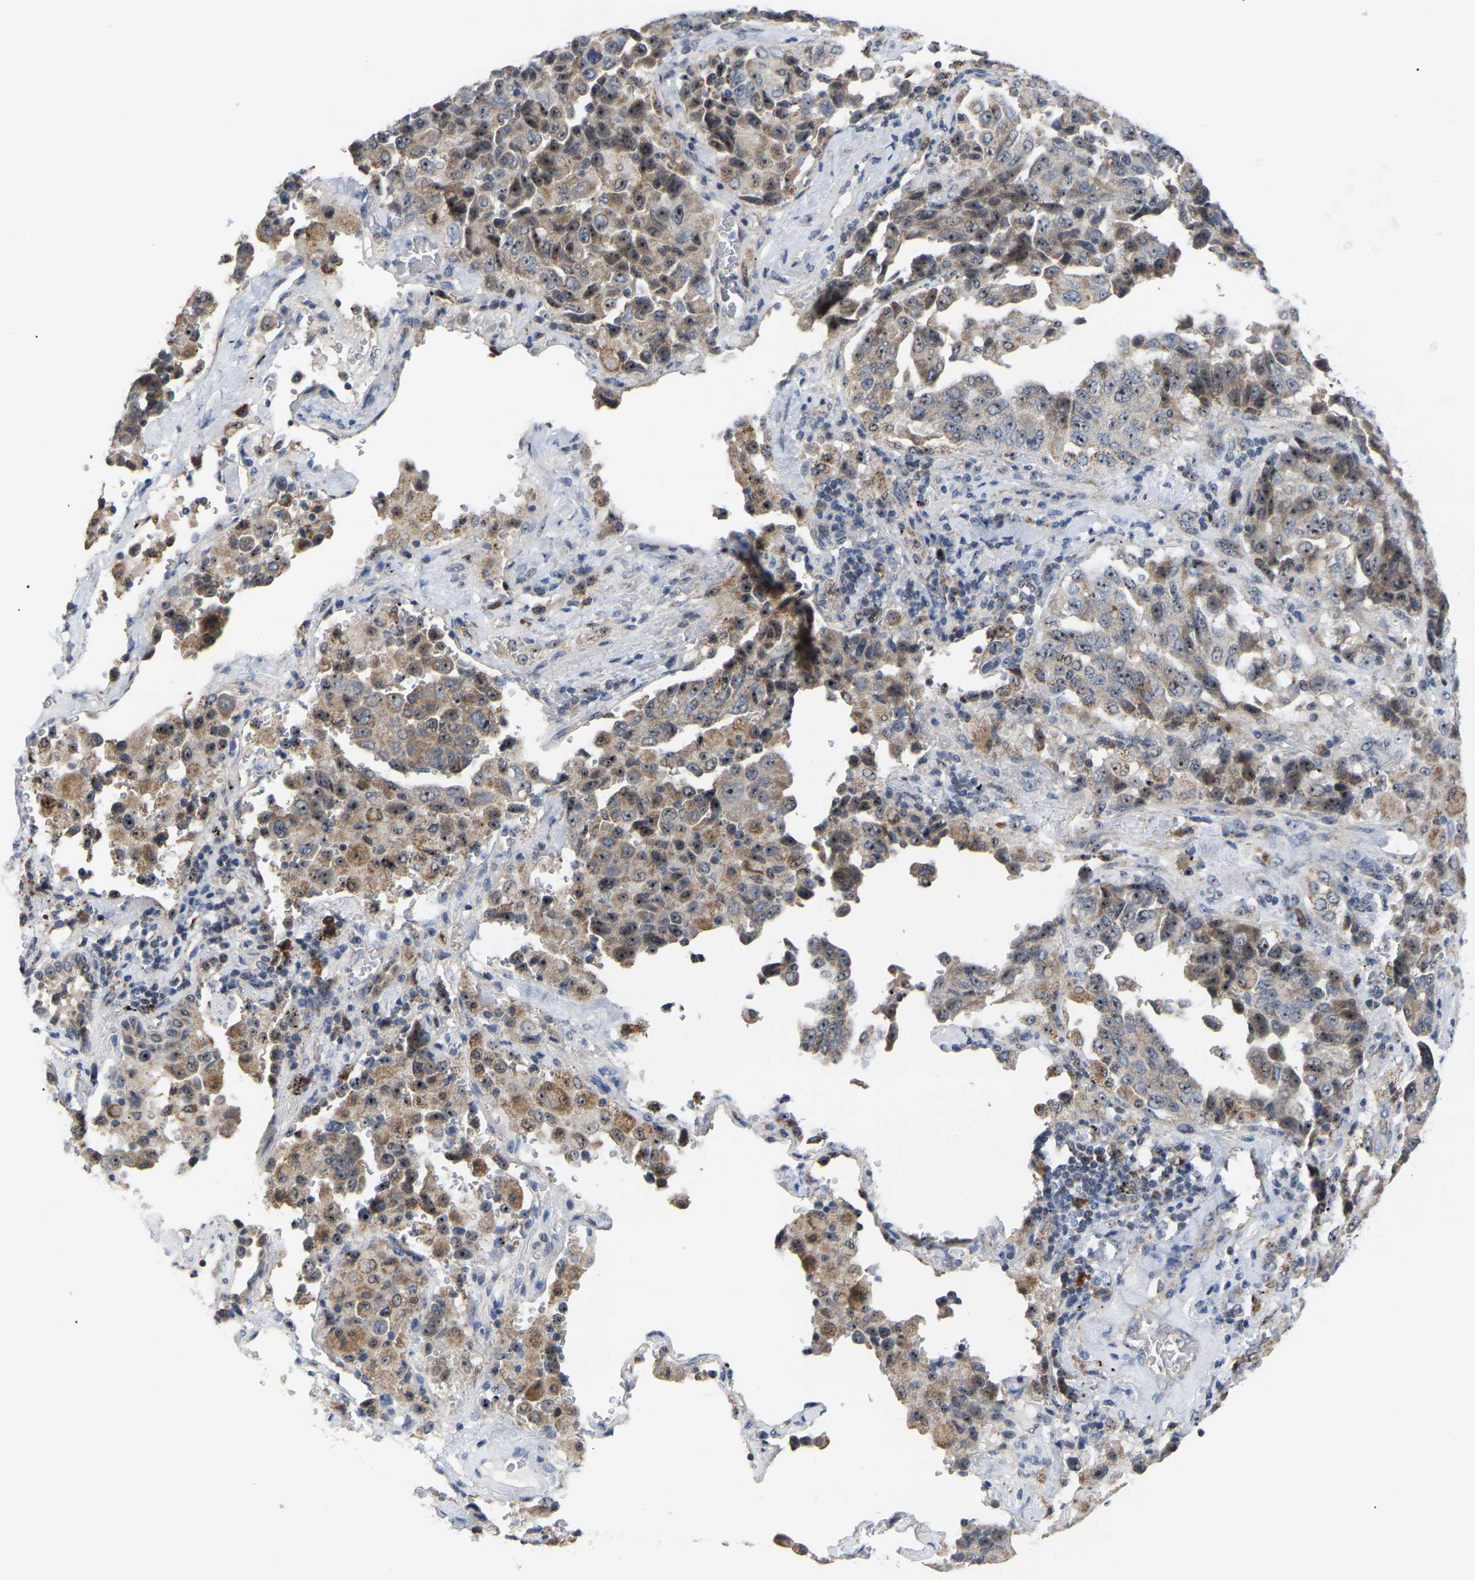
{"staining": {"intensity": "moderate", "quantity": ">75%", "location": "cytoplasmic/membranous,nuclear"}, "tissue": "lung cancer", "cell_type": "Tumor cells", "image_type": "cancer", "snomed": [{"axis": "morphology", "description": "Adenocarcinoma, NOS"}, {"axis": "topography", "description": "Lung"}], "caption": "About >75% of tumor cells in lung cancer (adenocarcinoma) show moderate cytoplasmic/membranous and nuclear protein staining as visualized by brown immunohistochemical staining.", "gene": "NOP53", "patient": {"sex": "female", "age": 51}}